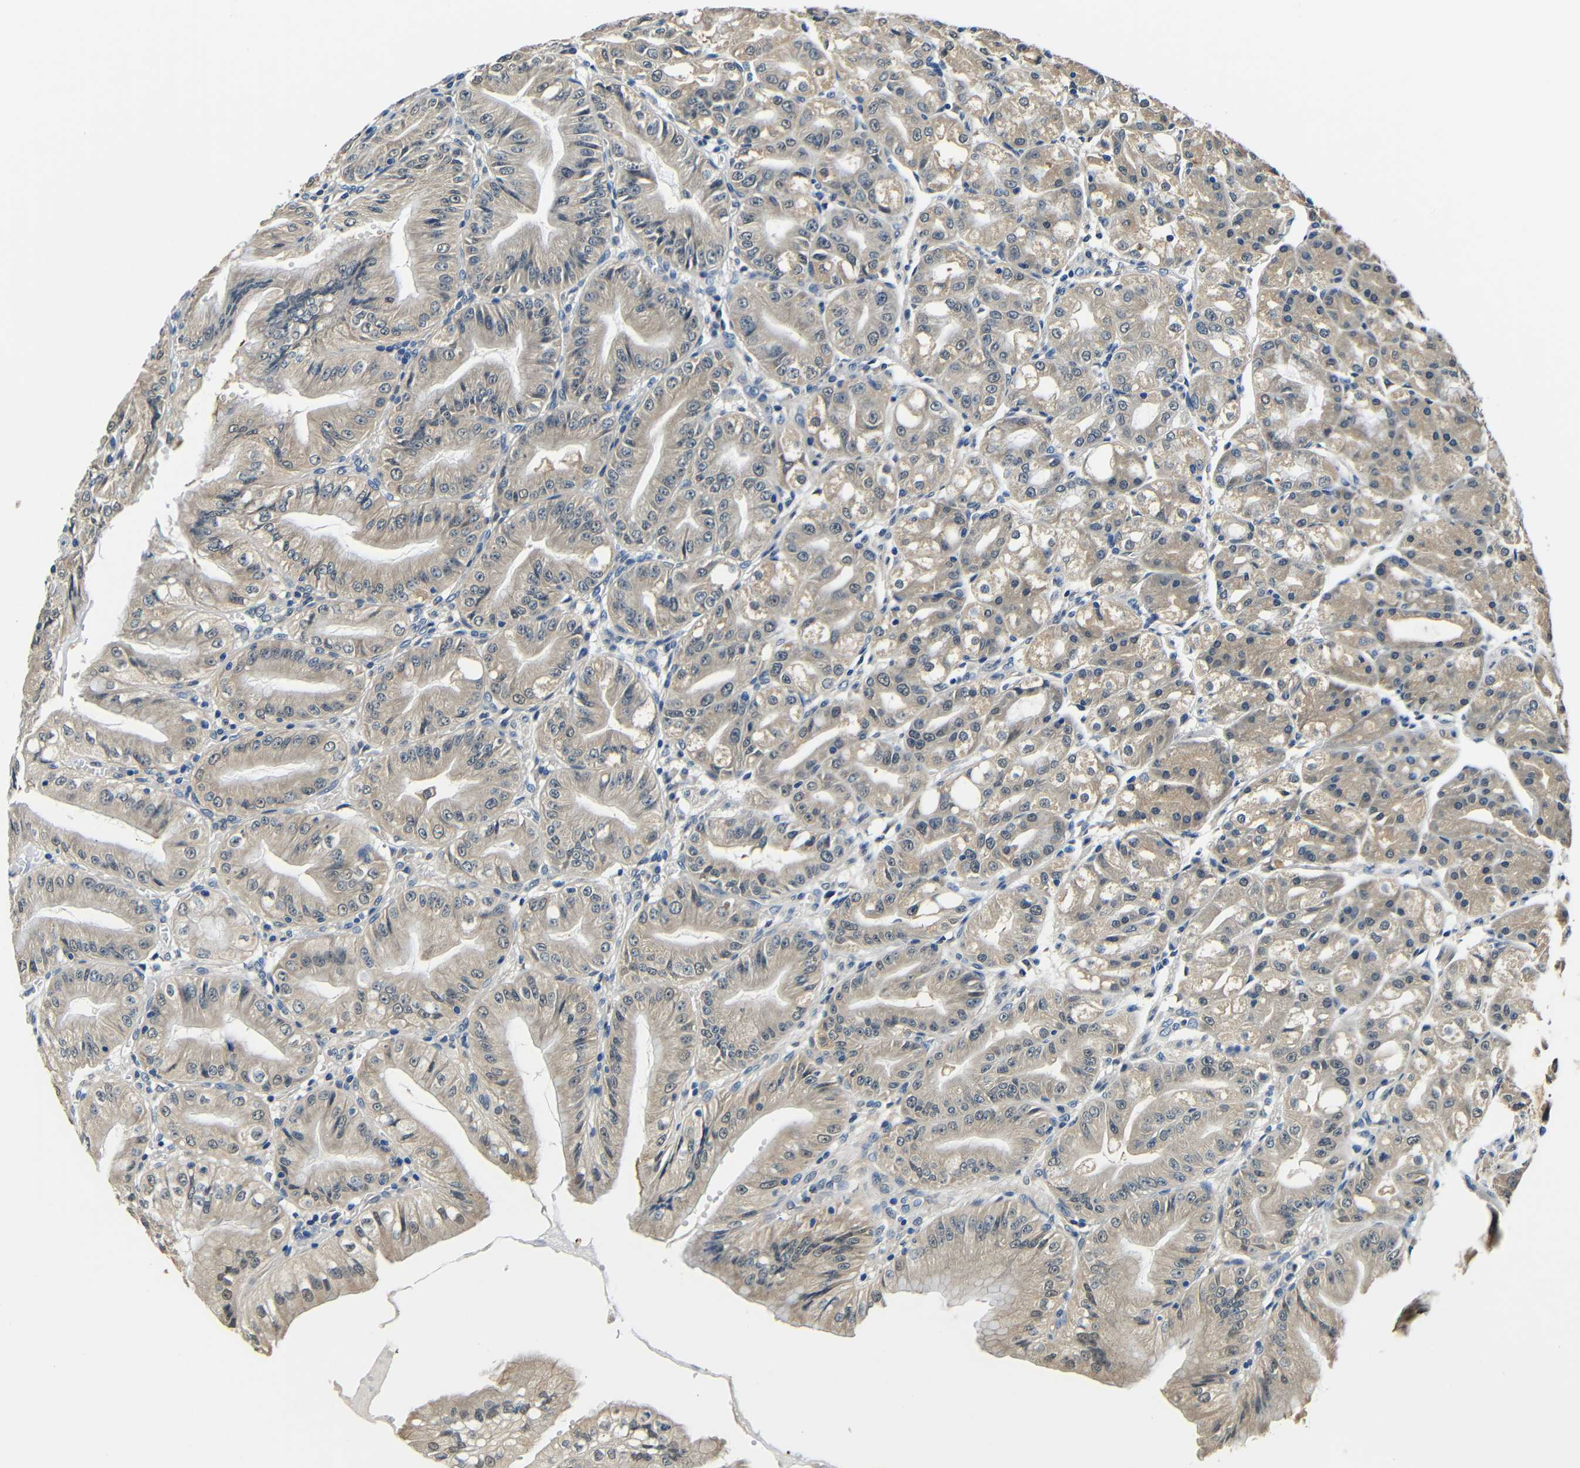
{"staining": {"intensity": "weak", "quantity": "25%-75%", "location": "cytoplasmic/membranous"}, "tissue": "stomach", "cell_type": "Glandular cells", "image_type": "normal", "snomed": [{"axis": "morphology", "description": "Normal tissue, NOS"}, {"axis": "topography", "description": "Stomach, lower"}], "caption": "Protein expression analysis of normal stomach exhibits weak cytoplasmic/membranous expression in approximately 25%-75% of glandular cells.", "gene": "ADAP1", "patient": {"sex": "male", "age": 71}}